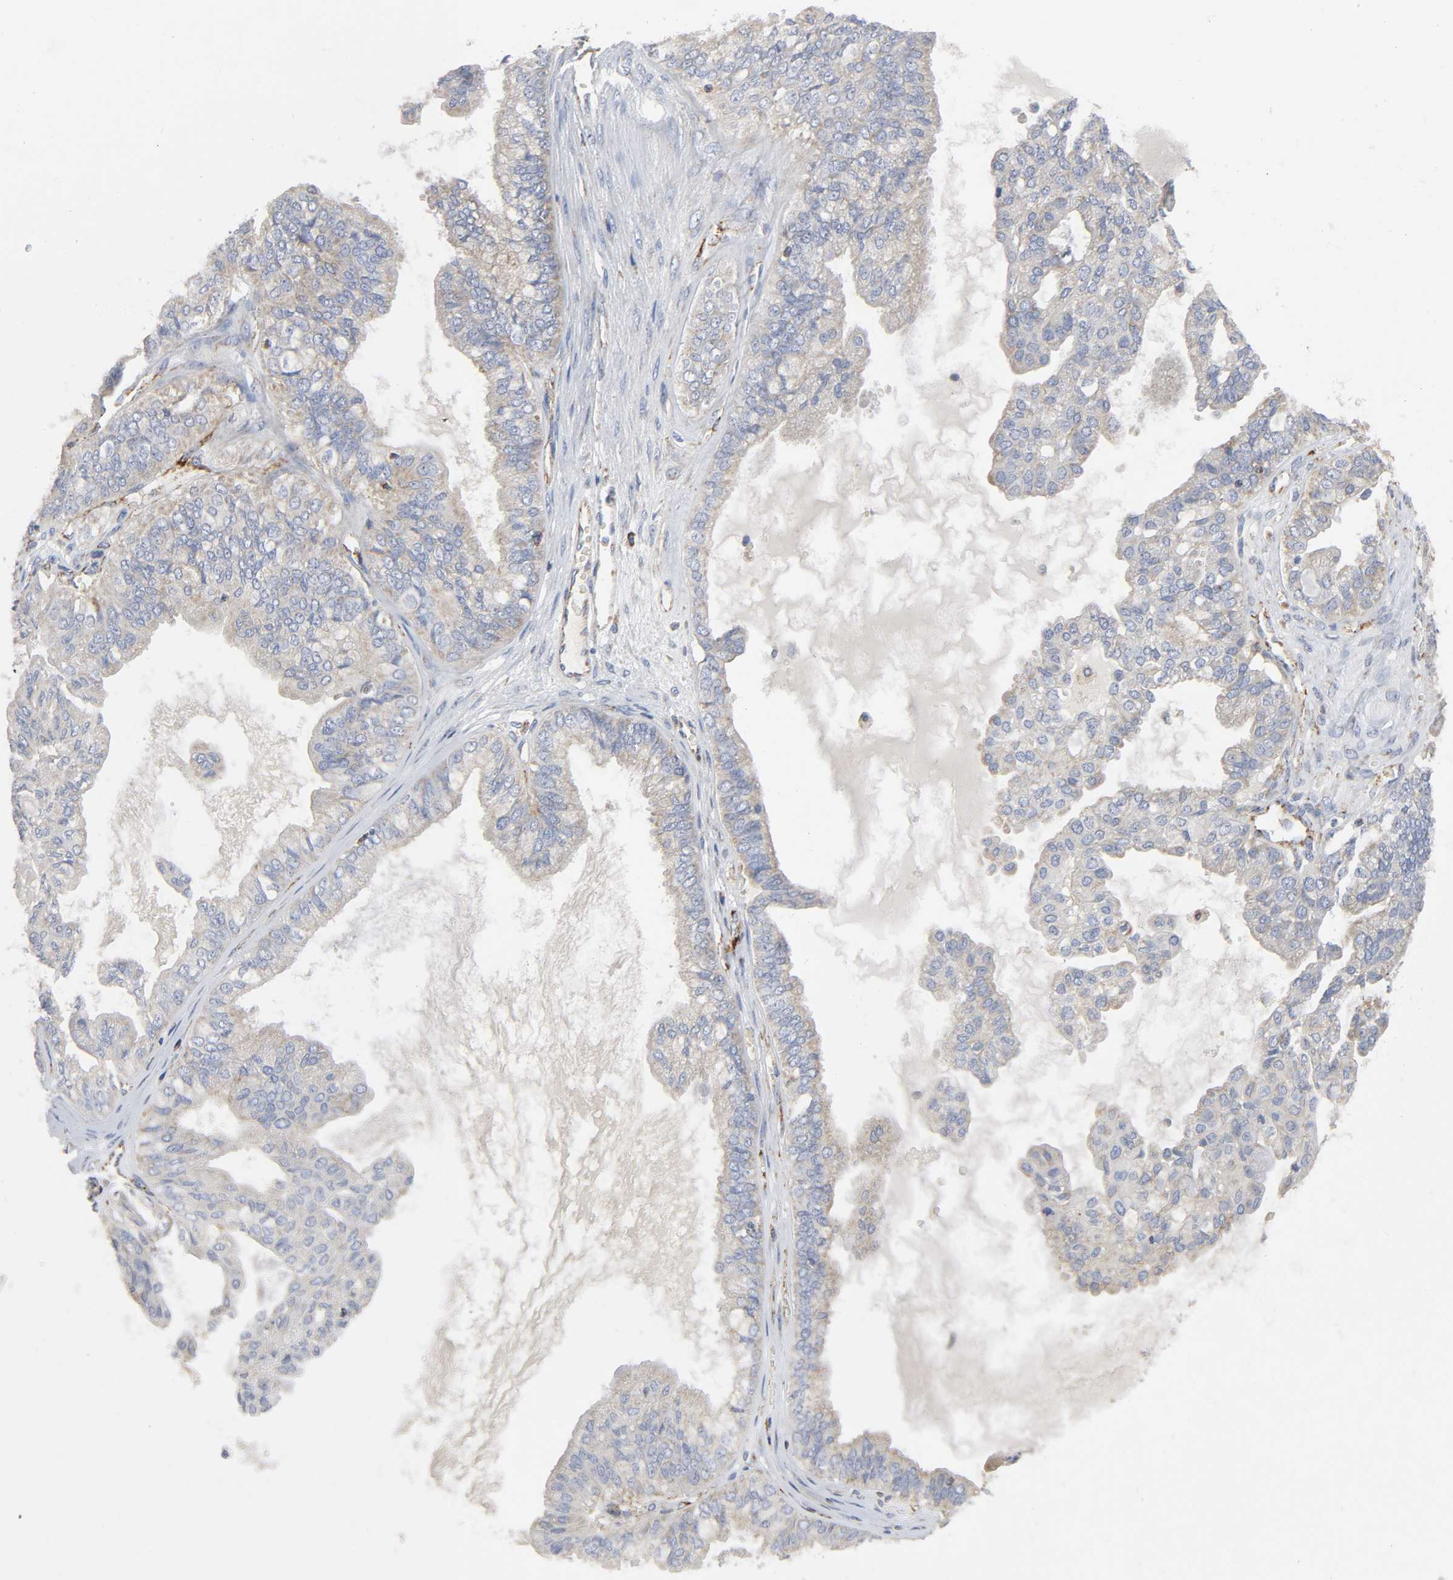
{"staining": {"intensity": "weak", "quantity": "25%-75%", "location": "cytoplasmic/membranous"}, "tissue": "ovarian cancer", "cell_type": "Tumor cells", "image_type": "cancer", "snomed": [{"axis": "morphology", "description": "Carcinoma, NOS"}, {"axis": "morphology", "description": "Carcinoma, endometroid"}, {"axis": "topography", "description": "Ovary"}], "caption": "Immunohistochemistry (IHC) of human carcinoma (ovarian) displays low levels of weak cytoplasmic/membranous positivity in about 25%-75% of tumor cells. The protein is shown in brown color, while the nuclei are stained blue.", "gene": "BAK1", "patient": {"sex": "female", "age": 50}}